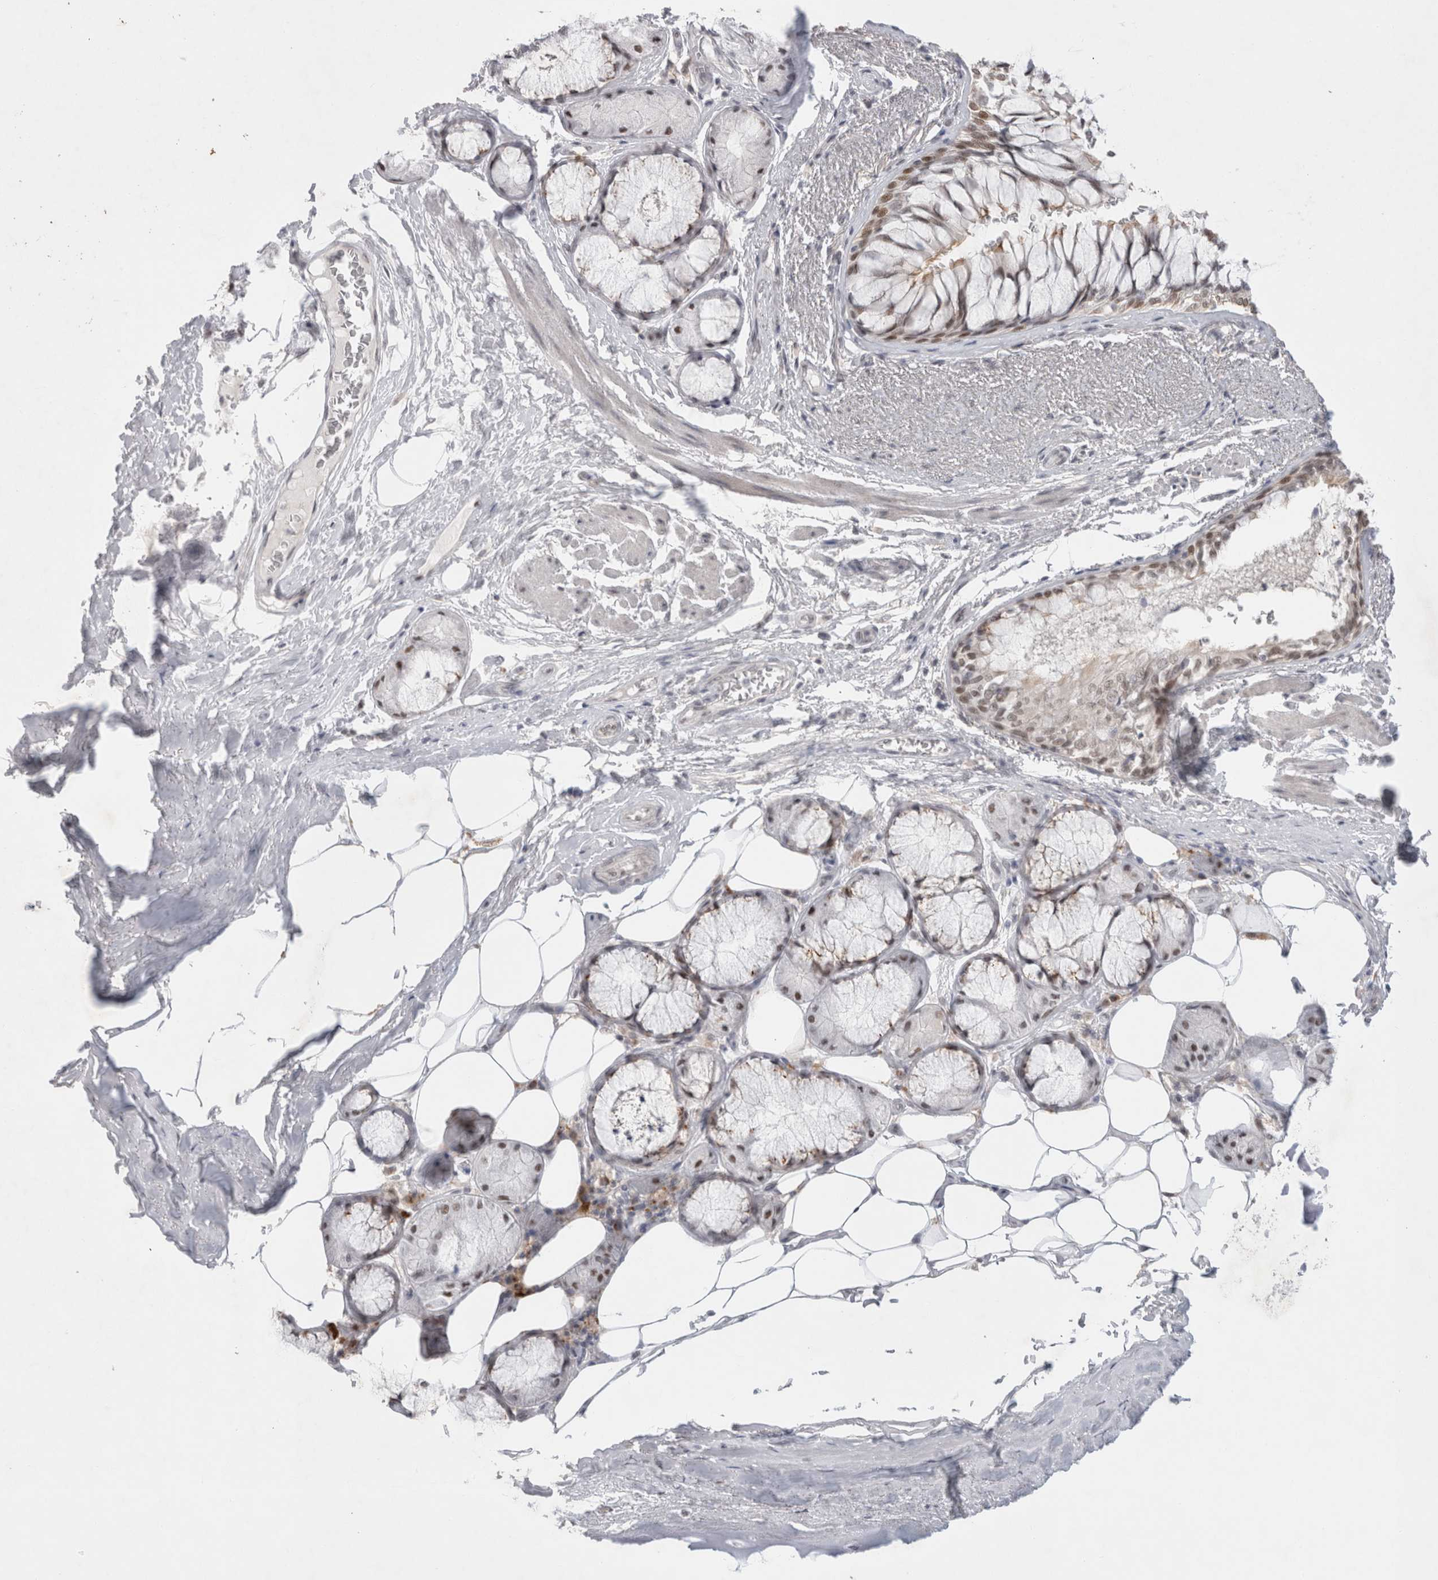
{"staining": {"intensity": "moderate", "quantity": ">75%", "location": "nuclear"}, "tissue": "bronchus", "cell_type": "Respiratory epithelial cells", "image_type": "normal", "snomed": [{"axis": "morphology", "description": "Normal tissue, NOS"}, {"axis": "topography", "description": "Bronchus"}], "caption": "Brown immunohistochemical staining in normal human bronchus displays moderate nuclear expression in approximately >75% of respiratory epithelial cells.", "gene": "RECQL4", "patient": {"sex": "male", "age": 66}}